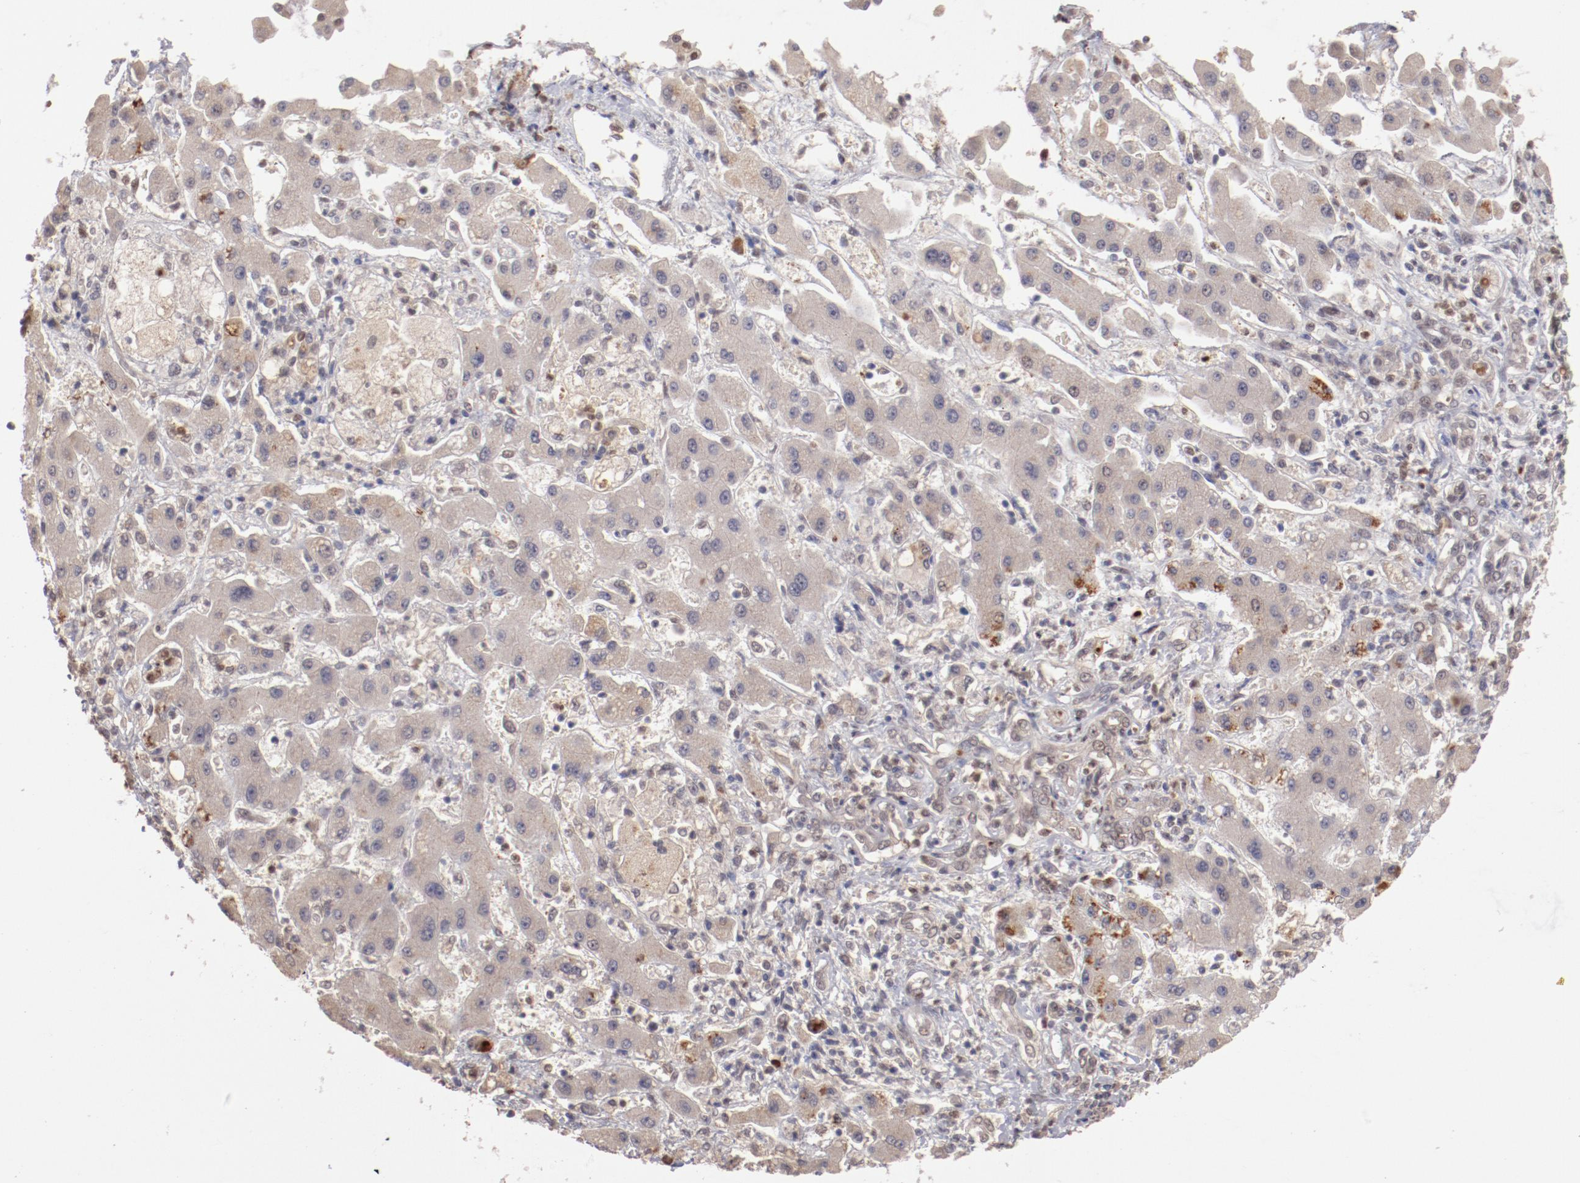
{"staining": {"intensity": "weak", "quantity": ">75%", "location": "cytoplasmic/membranous"}, "tissue": "liver cancer", "cell_type": "Tumor cells", "image_type": "cancer", "snomed": [{"axis": "morphology", "description": "Cholangiocarcinoma"}, {"axis": "topography", "description": "Liver"}], "caption": "Approximately >75% of tumor cells in human liver cholangiocarcinoma reveal weak cytoplasmic/membranous protein expression as visualized by brown immunohistochemical staining.", "gene": "NFE2", "patient": {"sex": "male", "age": 50}}